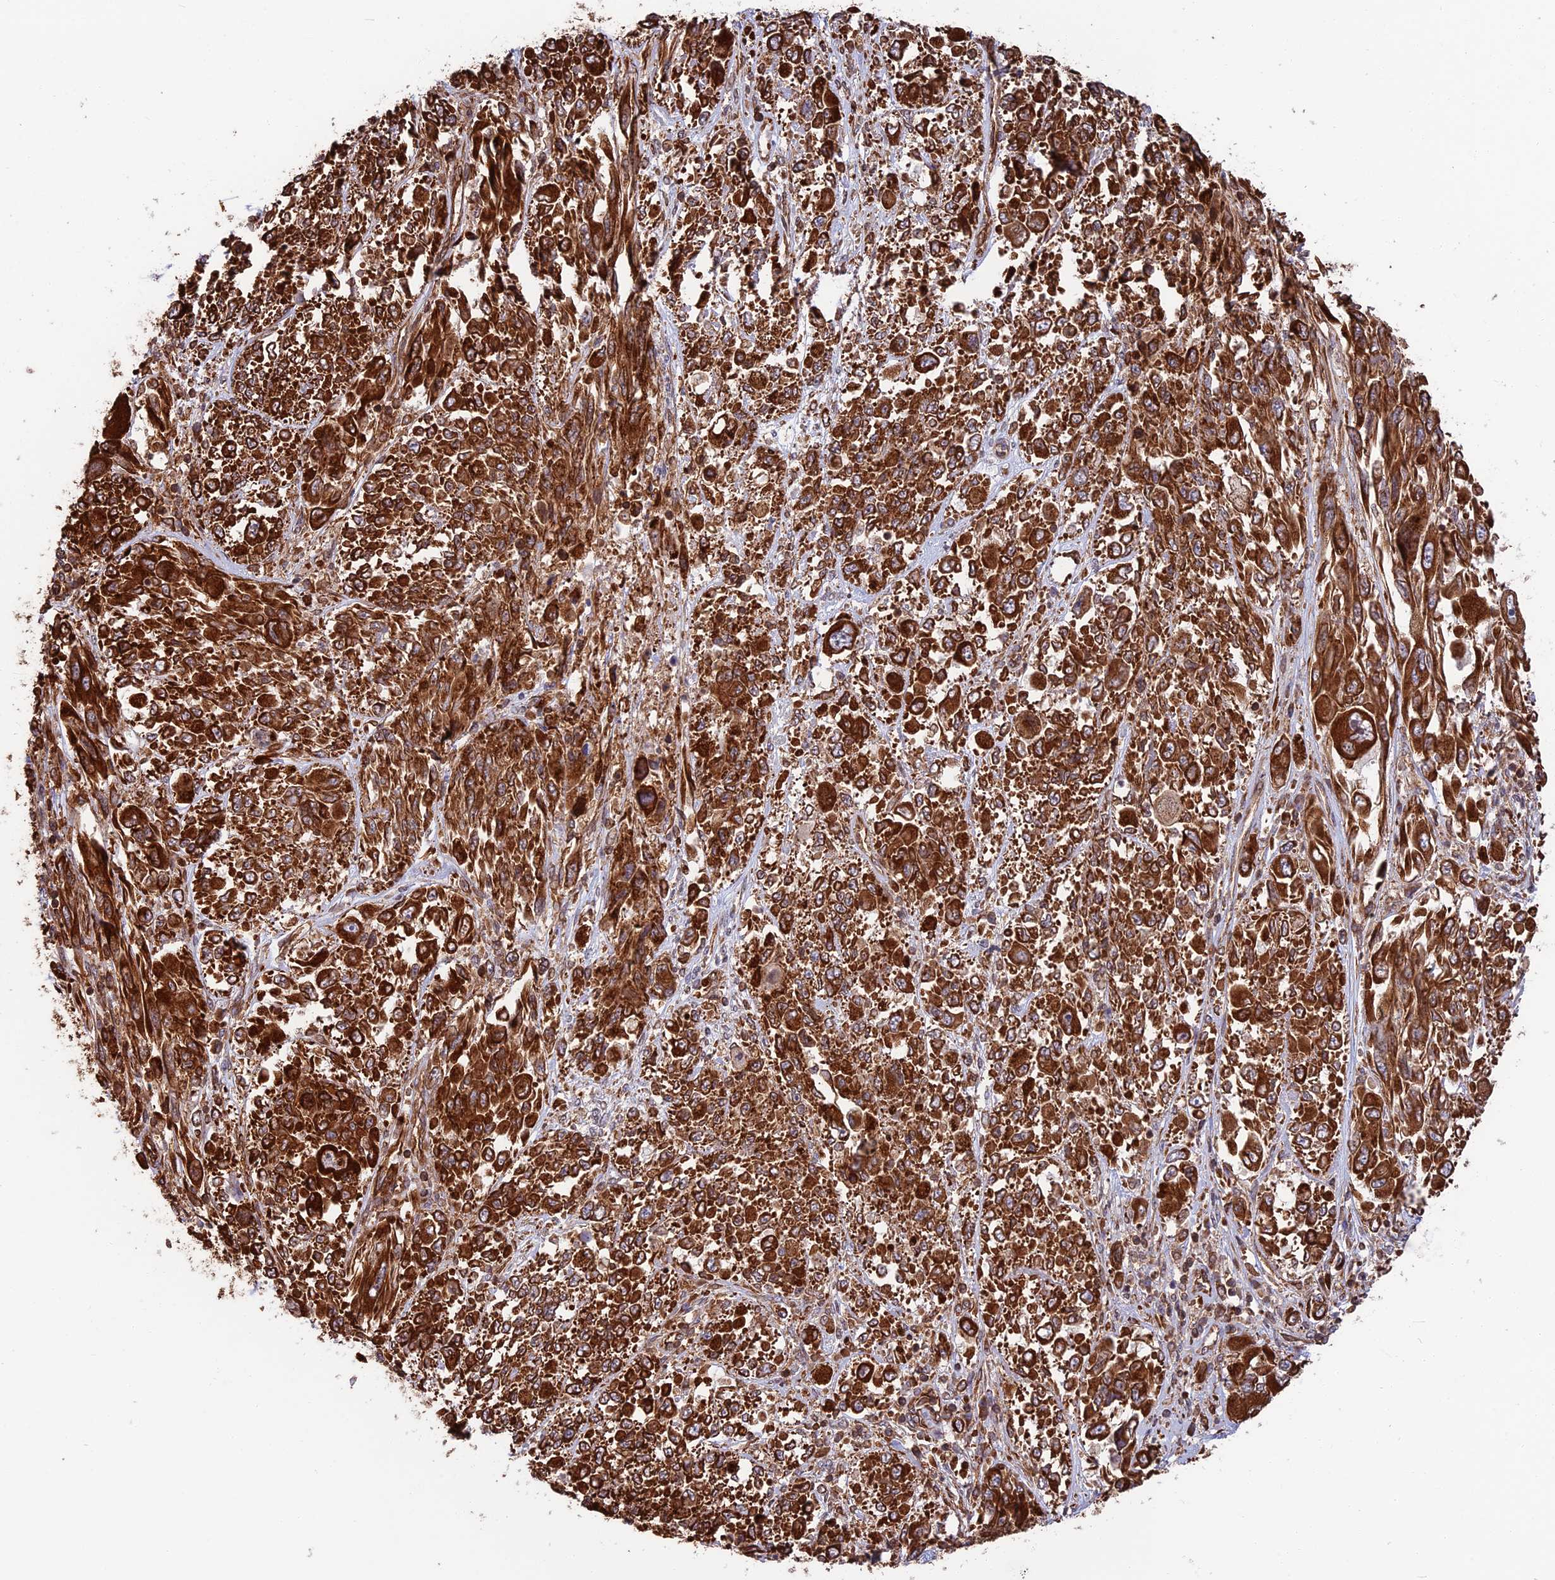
{"staining": {"intensity": "strong", "quantity": ">75%", "location": "cytoplasmic/membranous"}, "tissue": "melanoma", "cell_type": "Tumor cells", "image_type": "cancer", "snomed": [{"axis": "morphology", "description": "Malignant melanoma, NOS"}, {"axis": "topography", "description": "Skin"}], "caption": "DAB immunohistochemical staining of human malignant melanoma displays strong cytoplasmic/membranous protein expression in about >75% of tumor cells. The staining is performed using DAB brown chromogen to label protein expression. The nuclei are counter-stained blue using hematoxylin.", "gene": "WDR1", "patient": {"sex": "female", "age": 91}}